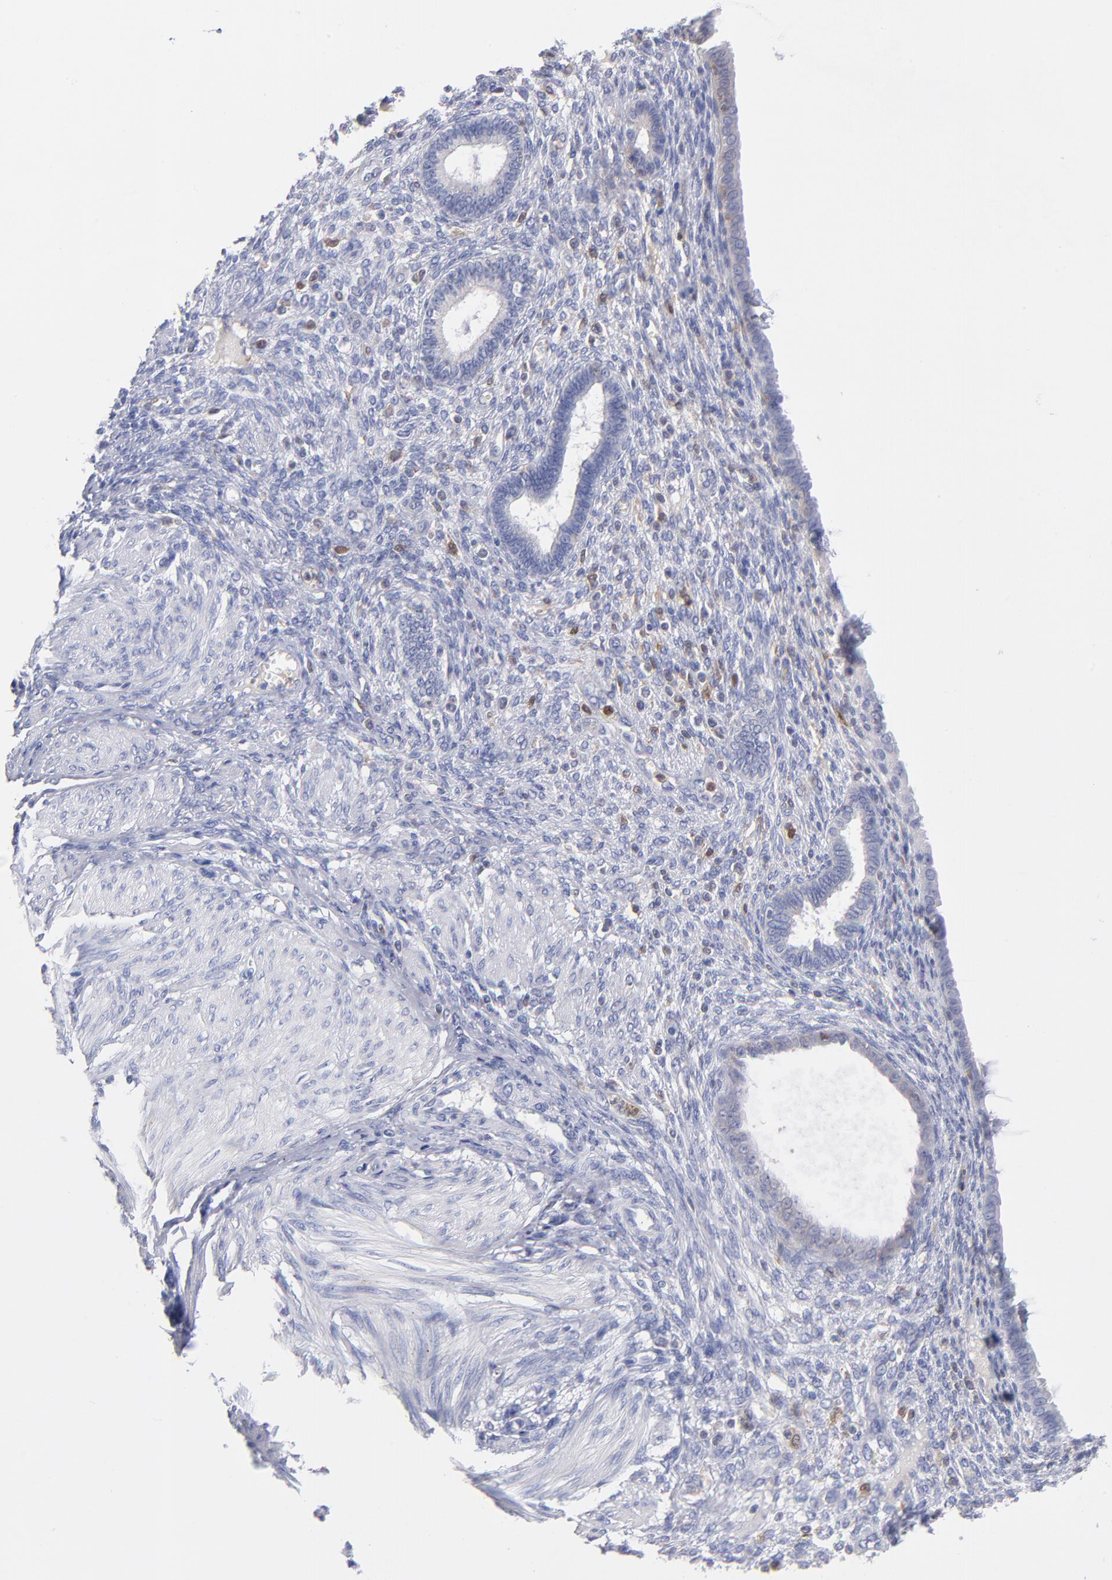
{"staining": {"intensity": "weak", "quantity": "<25%", "location": "cytoplasmic/membranous,nuclear"}, "tissue": "endometrium", "cell_type": "Cells in endometrial stroma", "image_type": "normal", "snomed": [{"axis": "morphology", "description": "Normal tissue, NOS"}, {"axis": "topography", "description": "Endometrium"}], "caption": "A high-resolution micrograph shows immunohistochemistry staining of normal endometrium, which reveals no significant staining in cells in endometrial stroma.", "gene": "BID", "patient": {"sex": "female", "age": 72}}